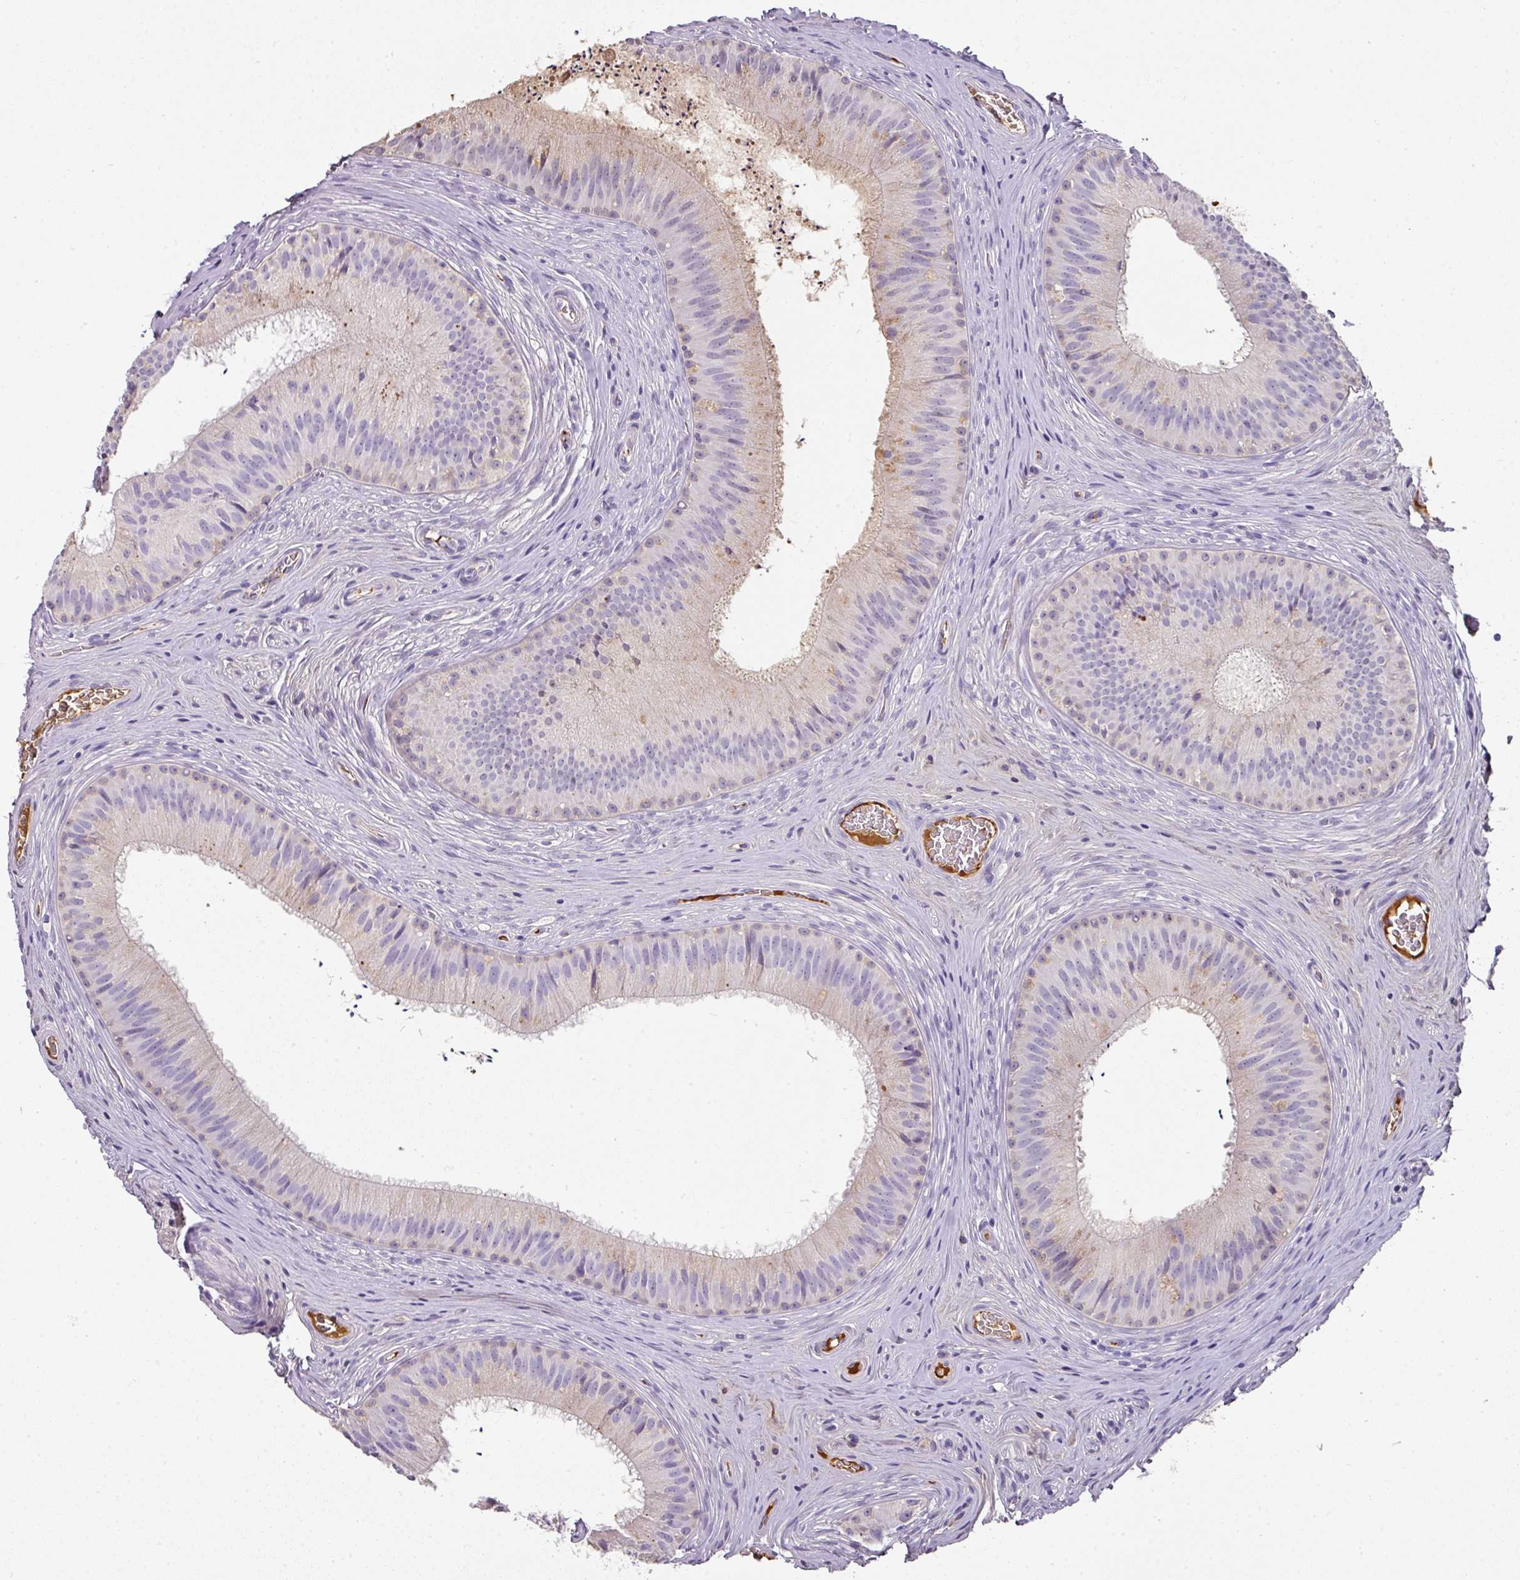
{"staining": {"intensity": "weak", "quantity": "<25%", "location": "cytoplasmic/membranous"}, "tissue": "epididymis", "cell_type": "Glandular cells", "image_type": "normal", "snomed": [{"axis": "morphology", "description": "Normal tissue, NOS"}, {"axis": "topography", "description": "Epididymis"}], "caption": "Immunohistochemical staining of normal human epididymis demonstrates no significant expression in glandular cells.", "gene": "CCZ1B", "patient": {"sex": "male", "age": 24}}